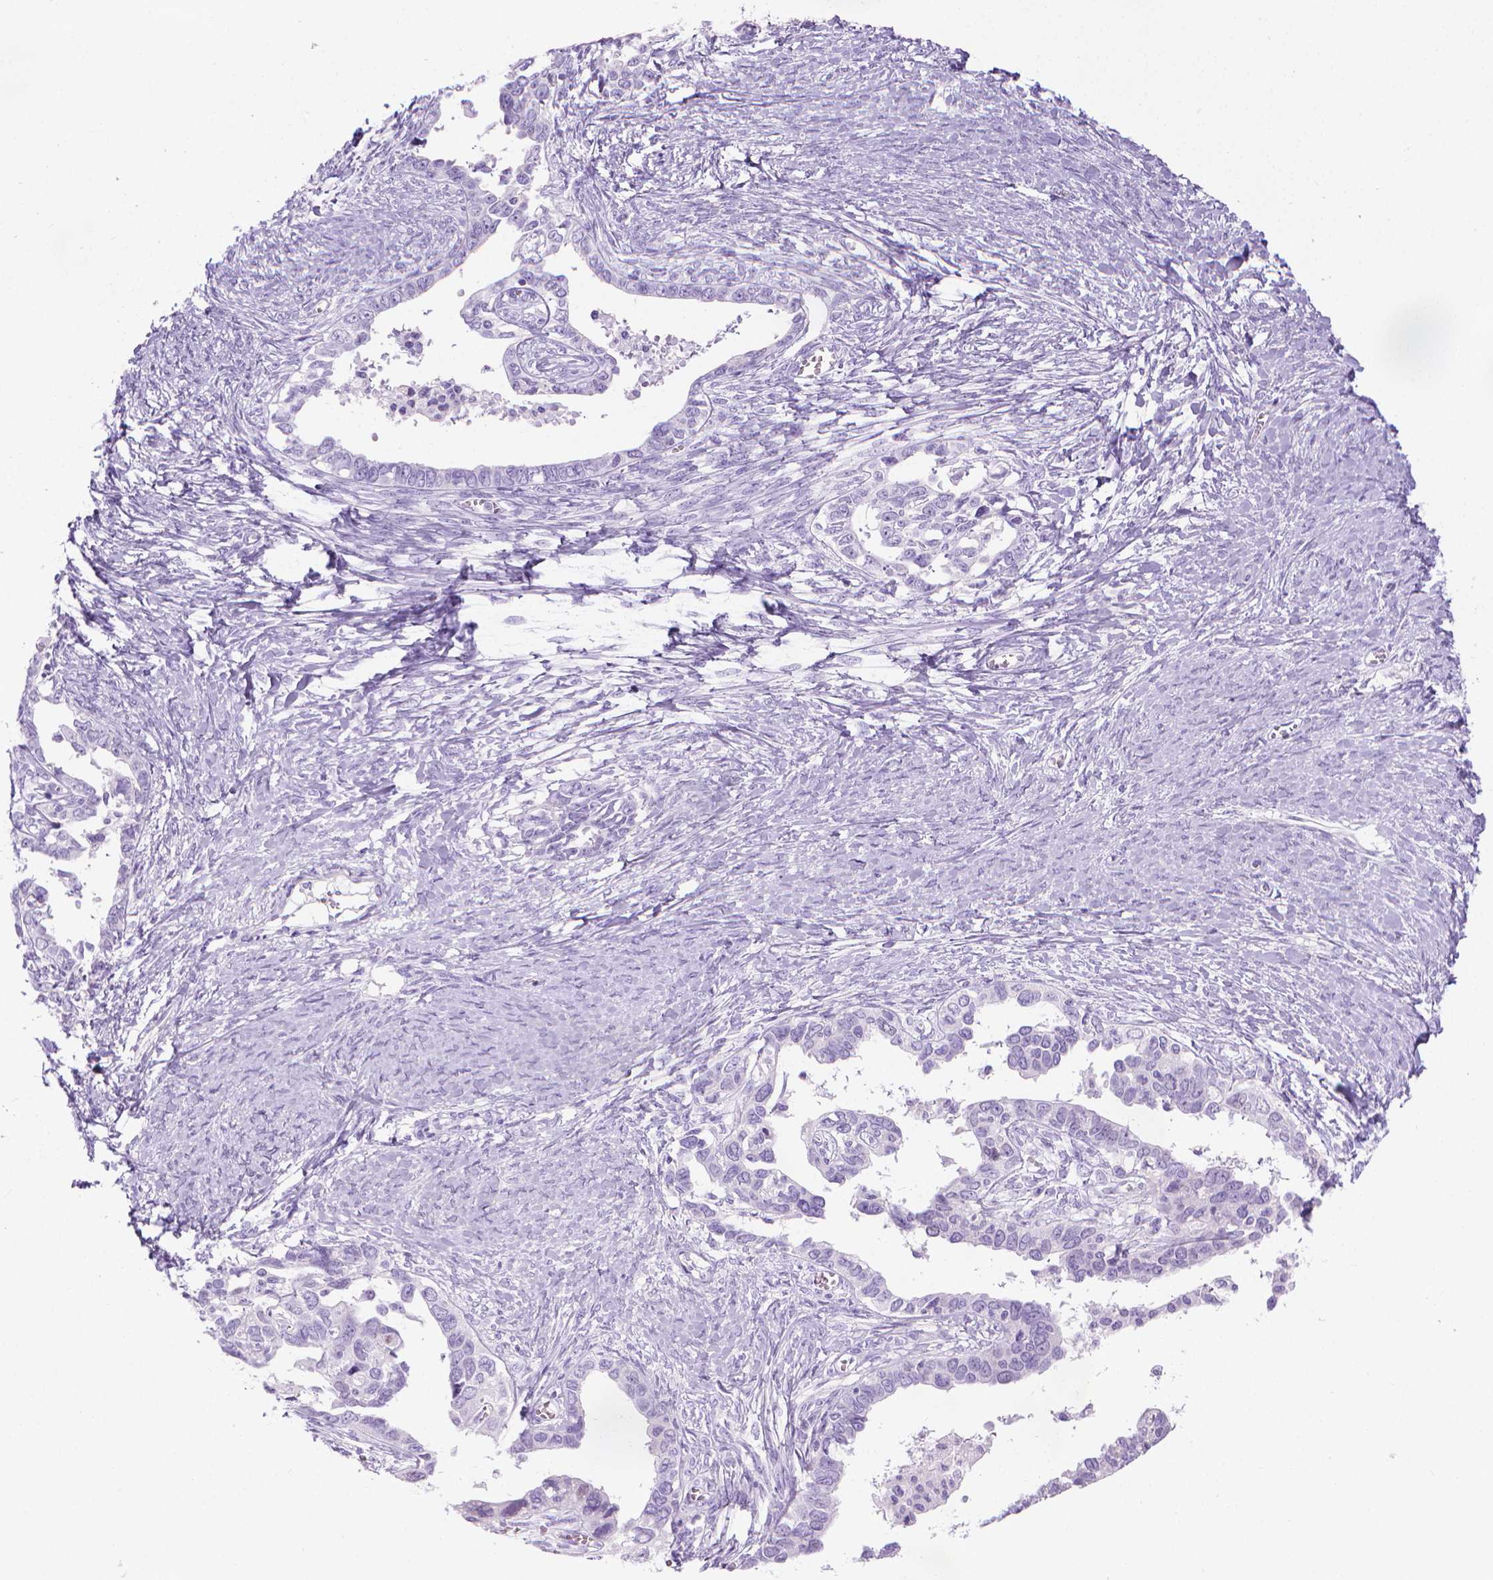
{"staining": {"intensity": "negative", "quantity": "none", "location": "none"}, "tissue": "ovarian cancer", "cell_type": "Tumor cells", "image_type": "cancer", "snomed": [{"axis": "morphology", "description": "Cystadenocarcinoma, serous, NOS"}, {"axis": "topography", "description": "Ovary"}], "caption": "Immunohistochemistry (IHC) image of neoplastic tissue: human ovarian cancer (serous cystadenocarcinoma) stained with DAB reveals no significant protein staining in tumor cells. (Immunohistochemistry, brightfield microscopy, high magnification).", "gene": "SPAG6", "patient": {"sex": "female", "age": 69}}